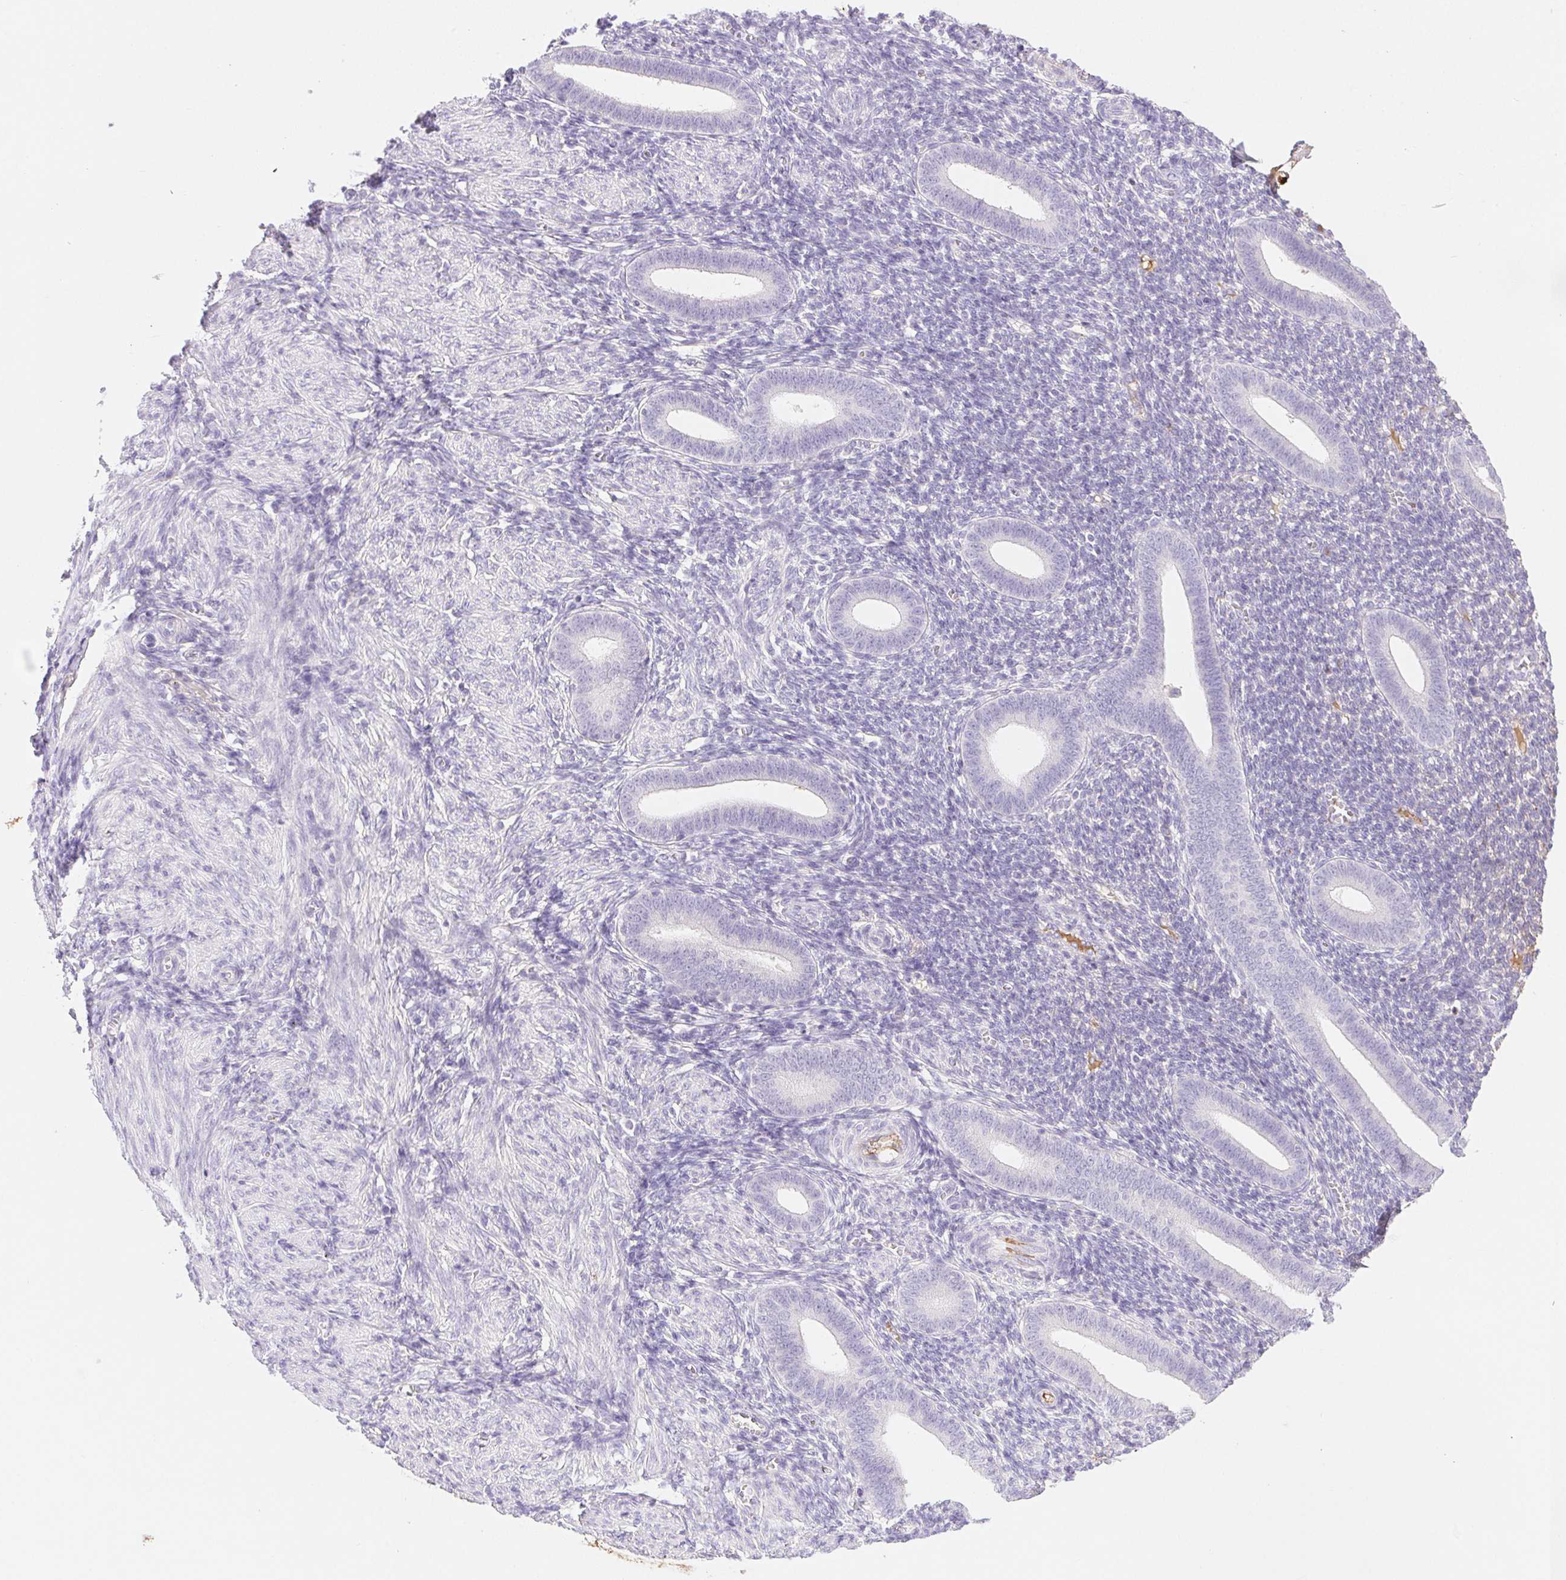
{"staining": {"intensity": "negative", "quantity": "none", "location": "none"}, "tissue": "endometrium", "cell_type": "Cells in endometrial stroma", "image_type": "normal", "snomed": [{"axis": "morphology", "description": "Normal tissue, NOS"}, {"axis": "topography", "description": "Endometrium"}], "caption": "A high-resolution image shows immunohistochemistry (IHC) staining of benign endometrium, which demonstrates no significant expression in cells in endometrial stroma. (Stains: DAB IHC with hematoxylin counter stain, Microscopy: brightfield microscopy at high magnification).", "gene": "FGA", "patient": {"sex": "female", "age": 25}}